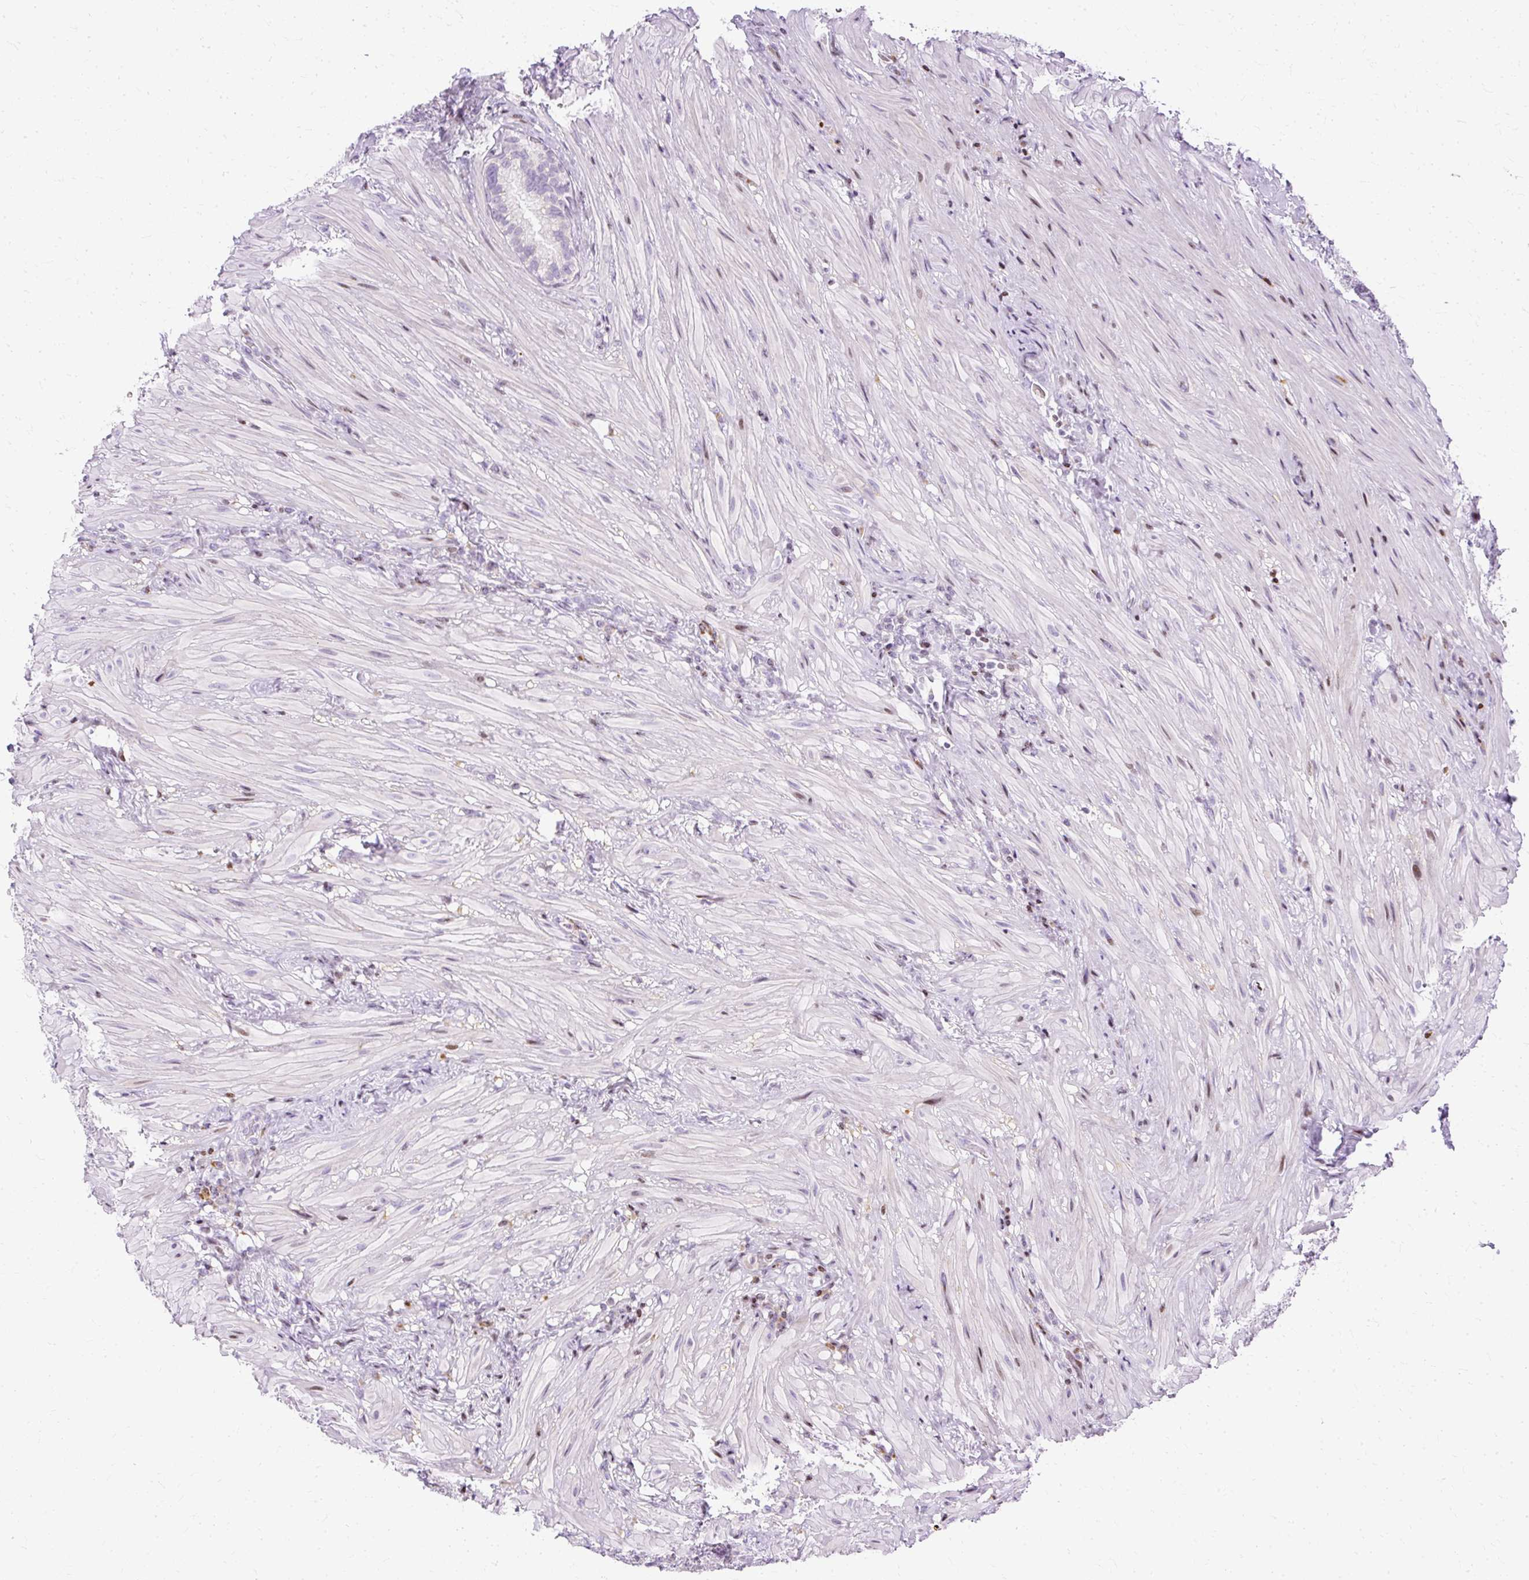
{"staining": {"intensity": "moderate", "quantity": "<25%", "location": "nuclear"}, "tissue": "seminal vesicle", "cell_type": "Glandular cells", "image_type": "normal", "snomed": [{"axis": "morphology", "description": "Normal tissue, NOS"}, {"axis": "topography", "description": "Seminal veicle"}], "caption": "Immunohistochemical staining of normal seminal vesicle demonstrates <25% levels of moderate nuclear protein expression in approximately <25% of glandular cells. (DAB IHC, brown staining for protein, blue staining for nuclei).", "gene": "TMEM177", "patient": {"sex": "male", "age": 68}}